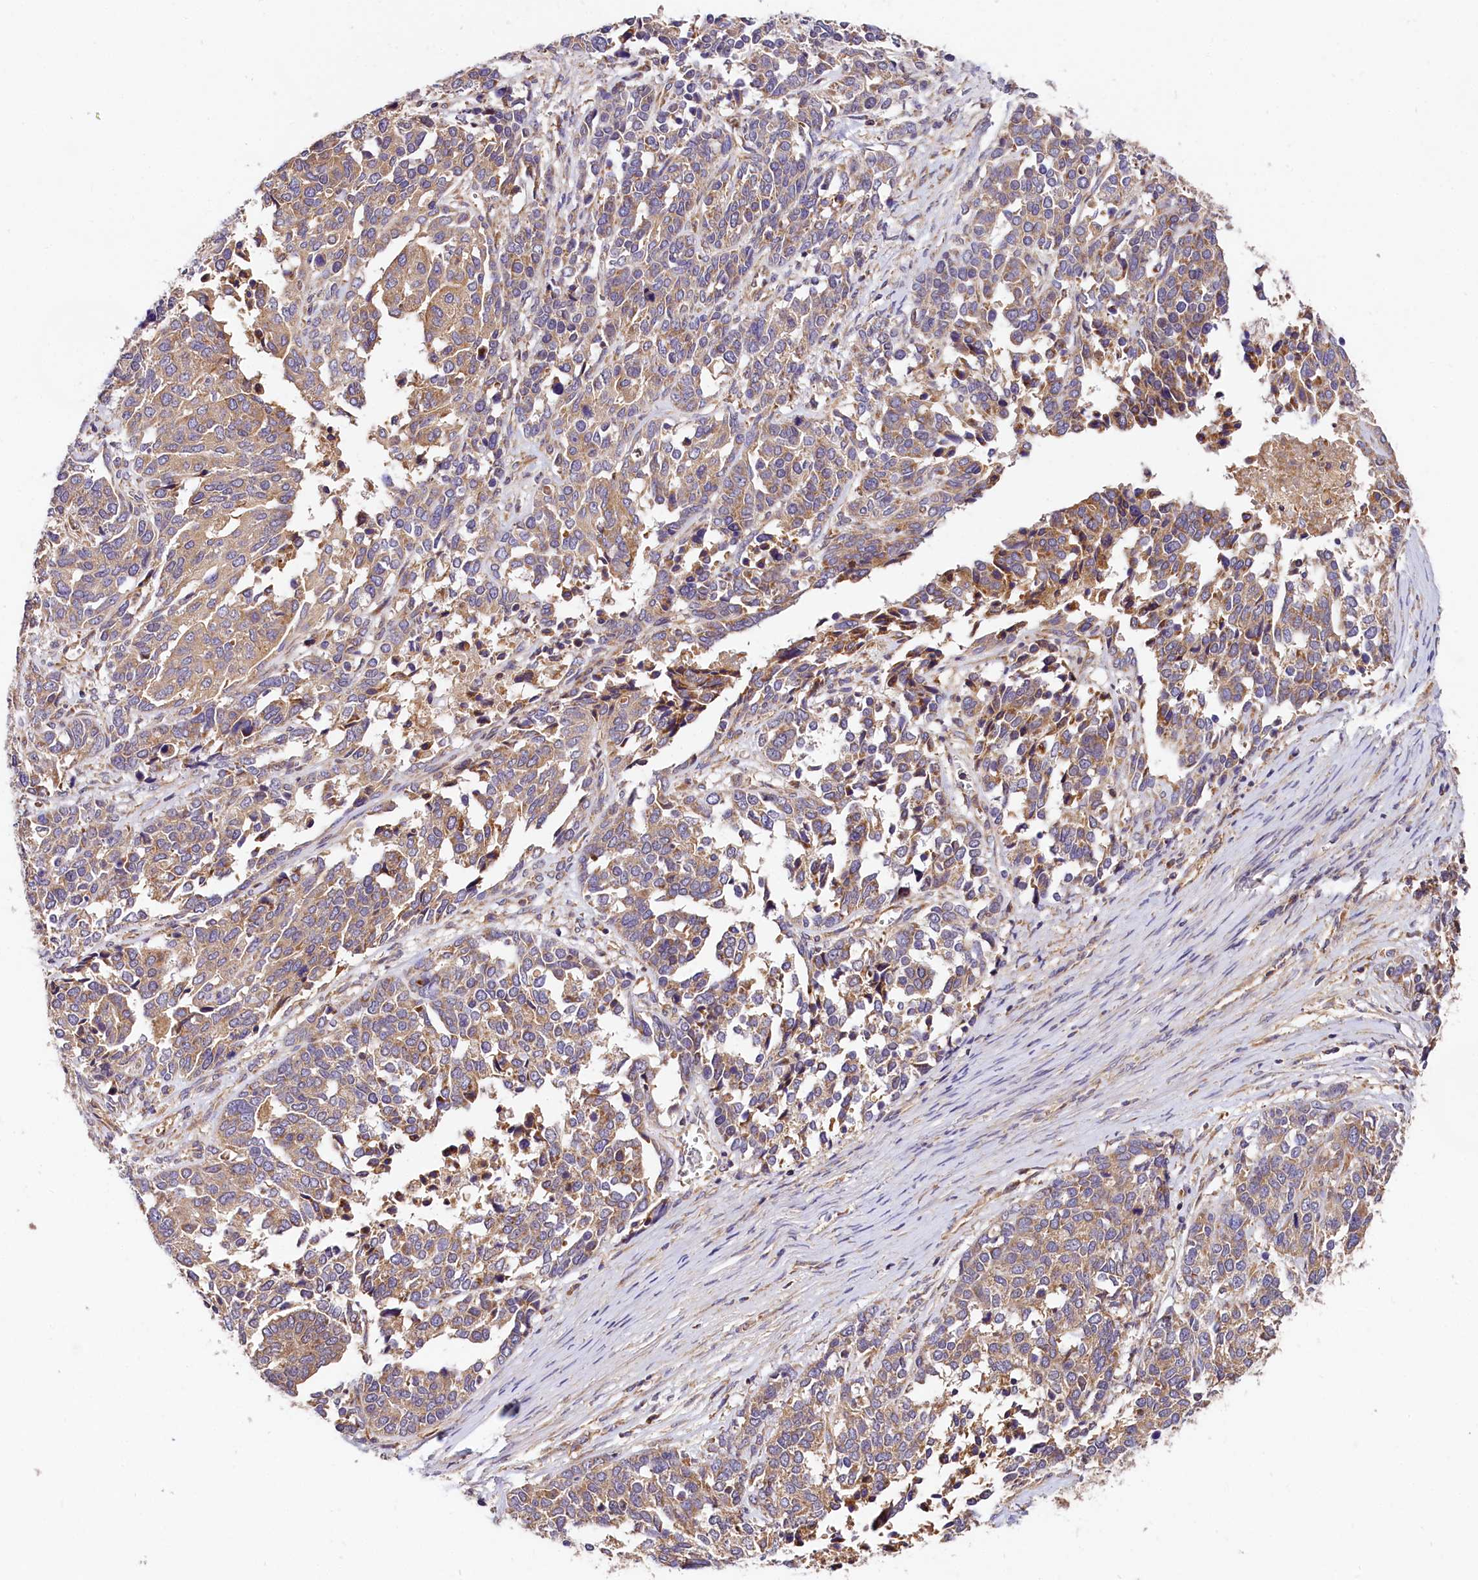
{"staining": {"intensity": "weak", "quantity": ">75%", "location": "cytoplasmic/membranous"}, "tissue": "ovarian cancer", "cell_type": "Tumor cells", "image_type": "cancer", "snomed": [{"axis": "morphology", "description": "Cystadenocarcinoma, serous, NOS"}, {"axis": "topography", "description": "Ovary"}], "caption": "IHC staining of ovarian cancer (serous cystadenocarcinoma), which reveals low levels of weak cytoplasmic/membranous expression in approximately >75% of tumor cells indicating weak cytoplasmic/membranous protein expression. The staining was performed using DAB (brown) for protein detection and nuclei were counterstained in hematoxylin (blue).", "gene": "SPG11", "patient": {"sex": "female", "age": 44}}